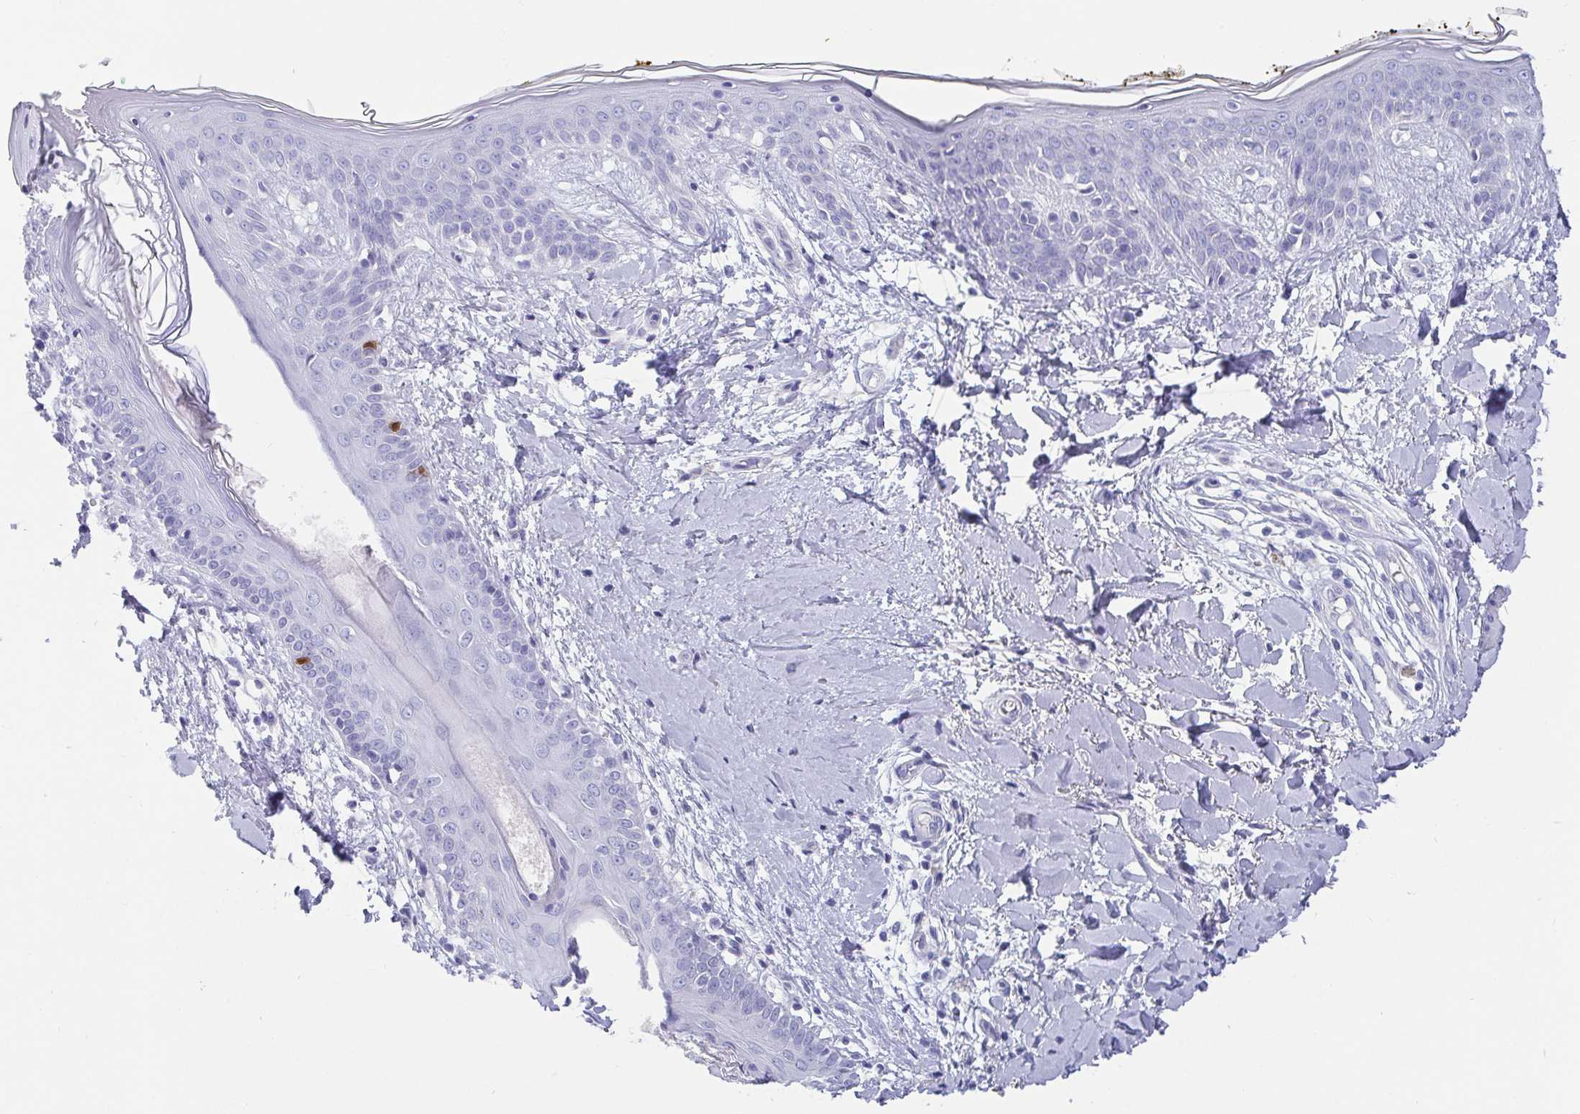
{"staining": {"intensity": "negative", "quantity": "none", "location": "none"}, "tissue": "skin", "cell_type": "Fibroblasts", "image_type": "normal", "snomed": [{"axis": "morphology", "description": "Normal tissue, NOS"}, {"axis": "topography", "description": "Skin"}], "caption": "IHC histopathology image of benign skin: human skin stained with DAB (3,3'-diaminobenzidine) shows no significant protein staining in fibroblasts.", "gene": "SCGN", "patient": {"sex": "female", "age": 34}}